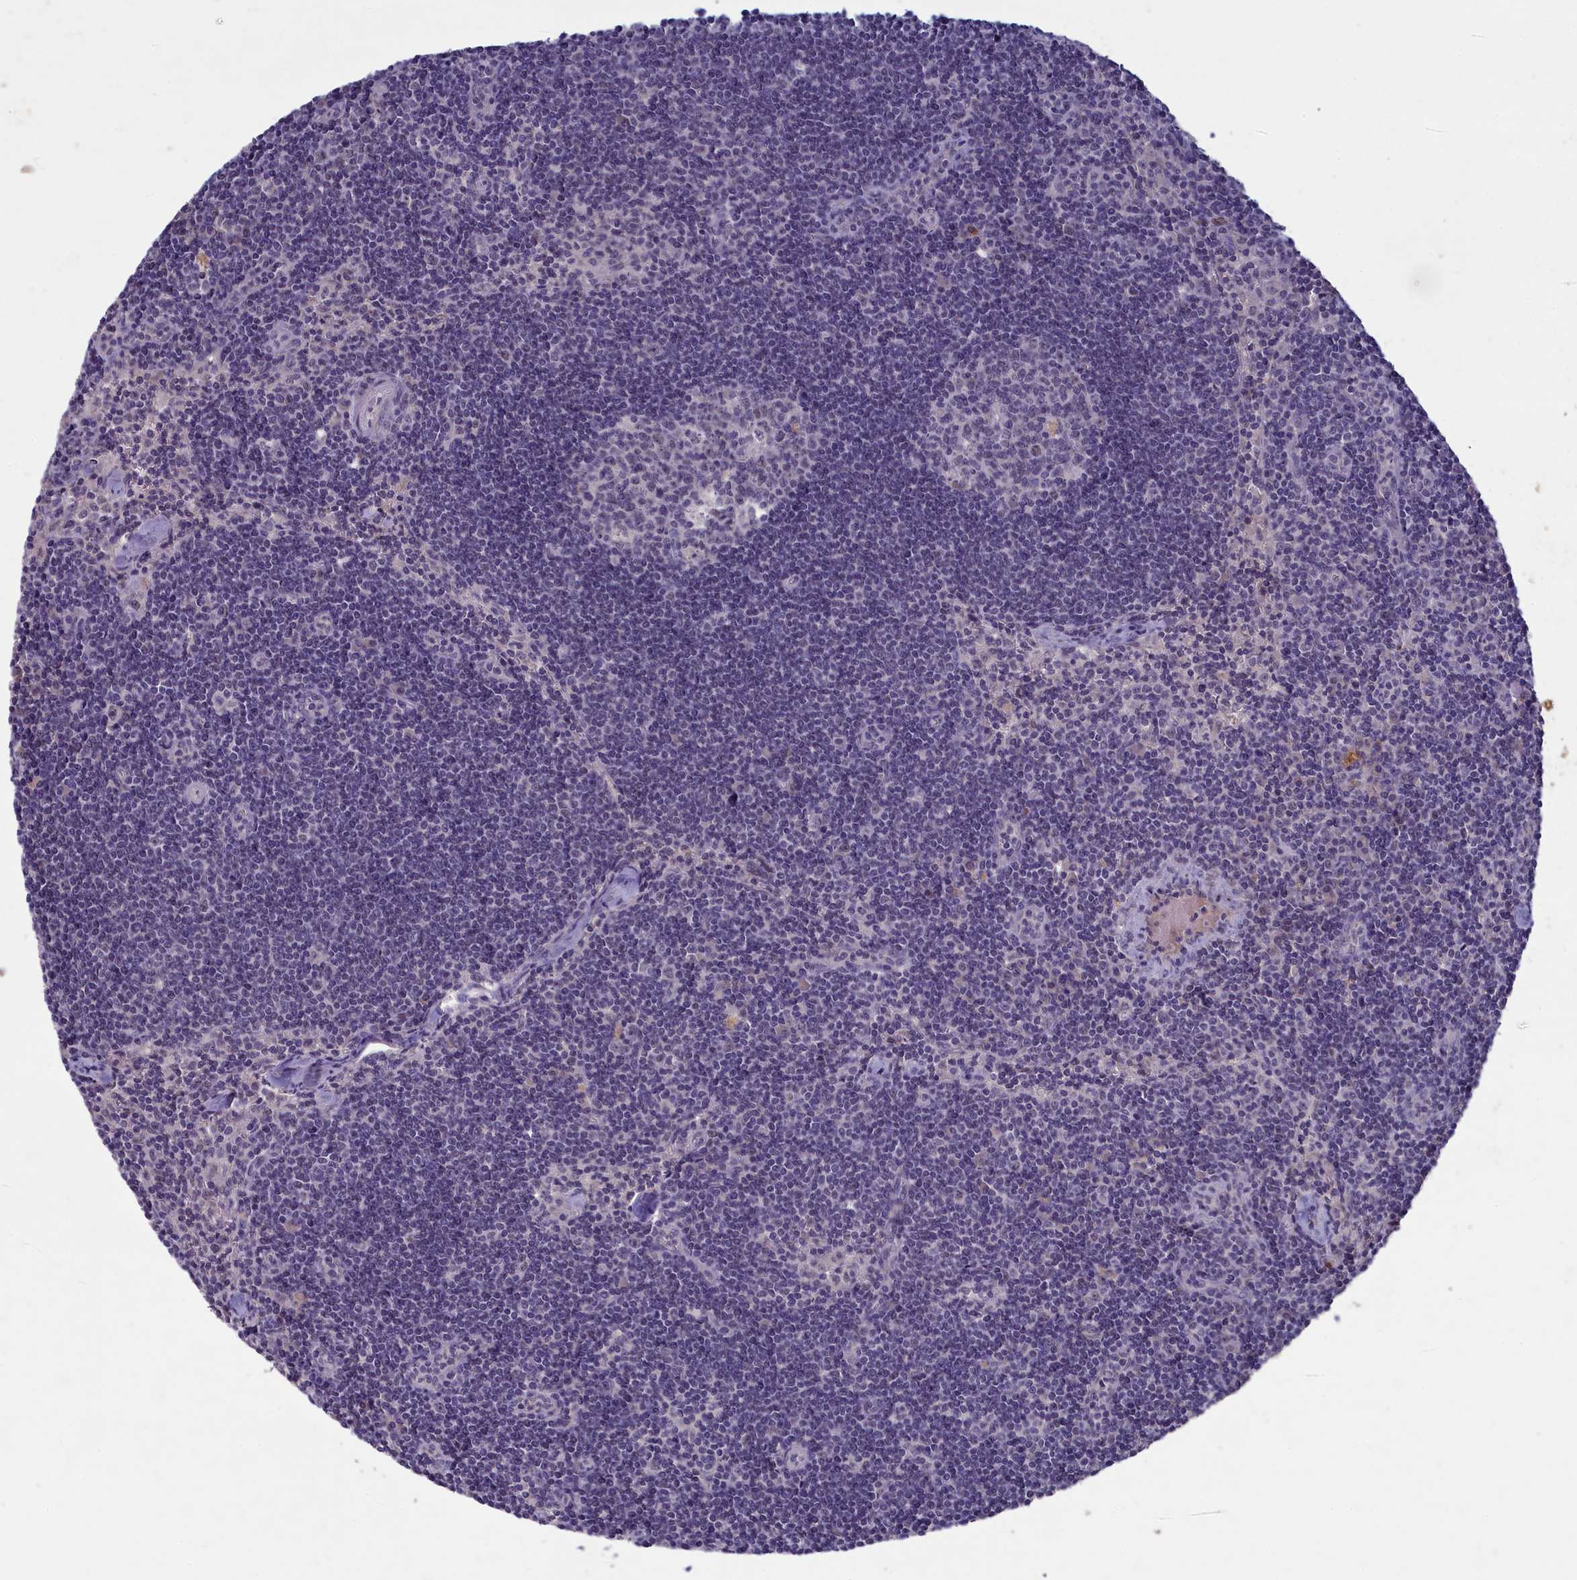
{"staining": {"intensity": "negative", "quantity": "none", "location": "none"}, "tissue": "lymph node", "cell_type": "Germinal center cells", "image_type": "normal", "snomed": [{"axis": "morphology", "description": "Normal tissue, NOS"}, {"axis": "topography", "description": "Lymph node"}], "caption": "This is a photomicrograph of immunohistochemistry (IHC) staining of normal lymph node, which shows no expression in germinal center cells. (DAB IHC, high magnification).", "gene": "ATF7IP2", "patient": {"sex": "female", "age": 32}}